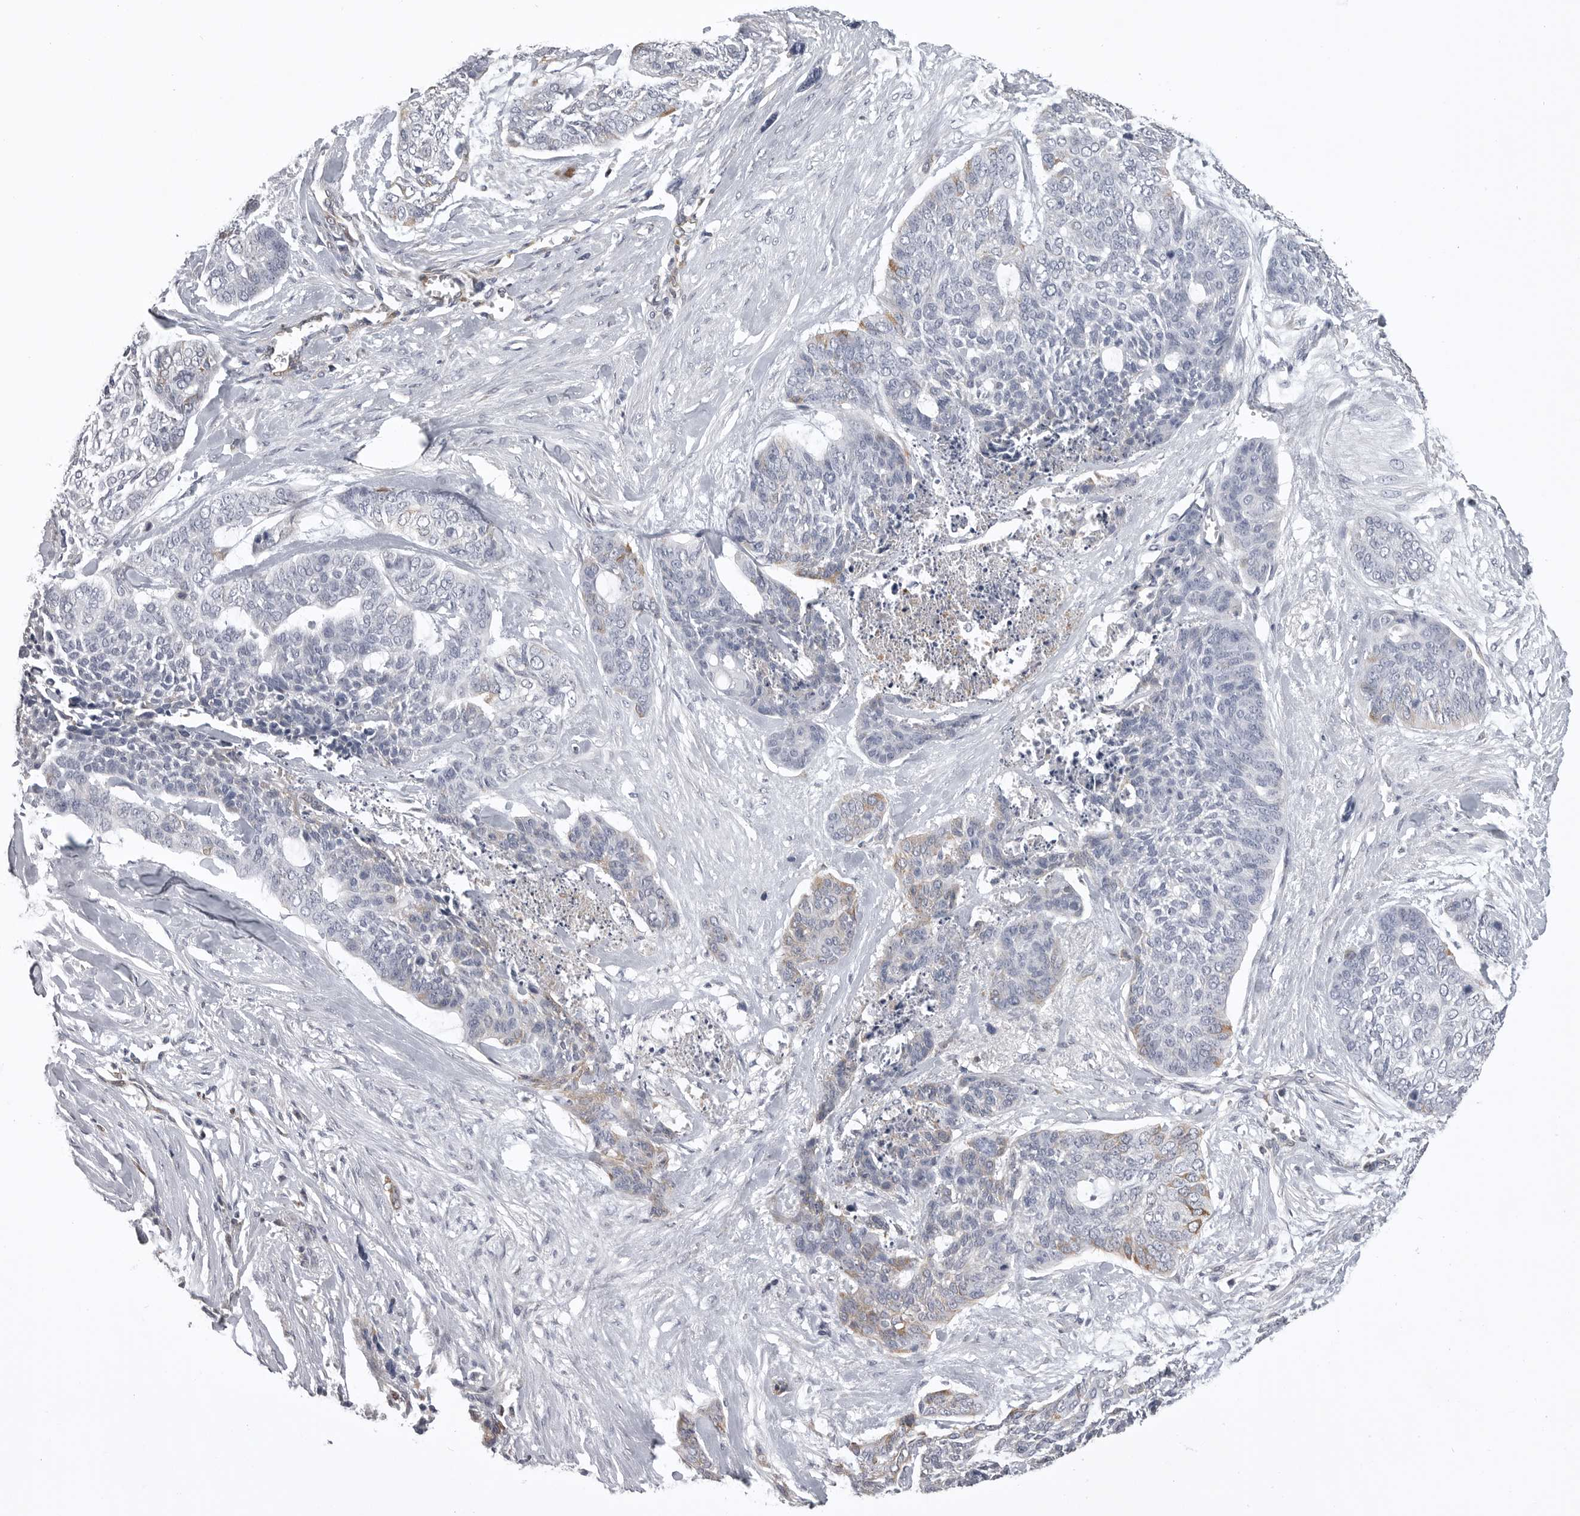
{"staining": {"intensity": "negative", "quantity": "none", "location": "none"}, "tissue": "skin cancer", "cell_type": "Tumor cells", "image_type": "cancer", "snomed": [{"axis": "morphology", "description": "Basal cell carcinoma"}, {"axis": "topography", "description": "Skin"}], "caption": "A photomicrograph of skin cancer stained for a protein exhibits no brown staining in tumor cells.", "gene": "SERPING1", "patient": {"sex": "female", "age": 64}}